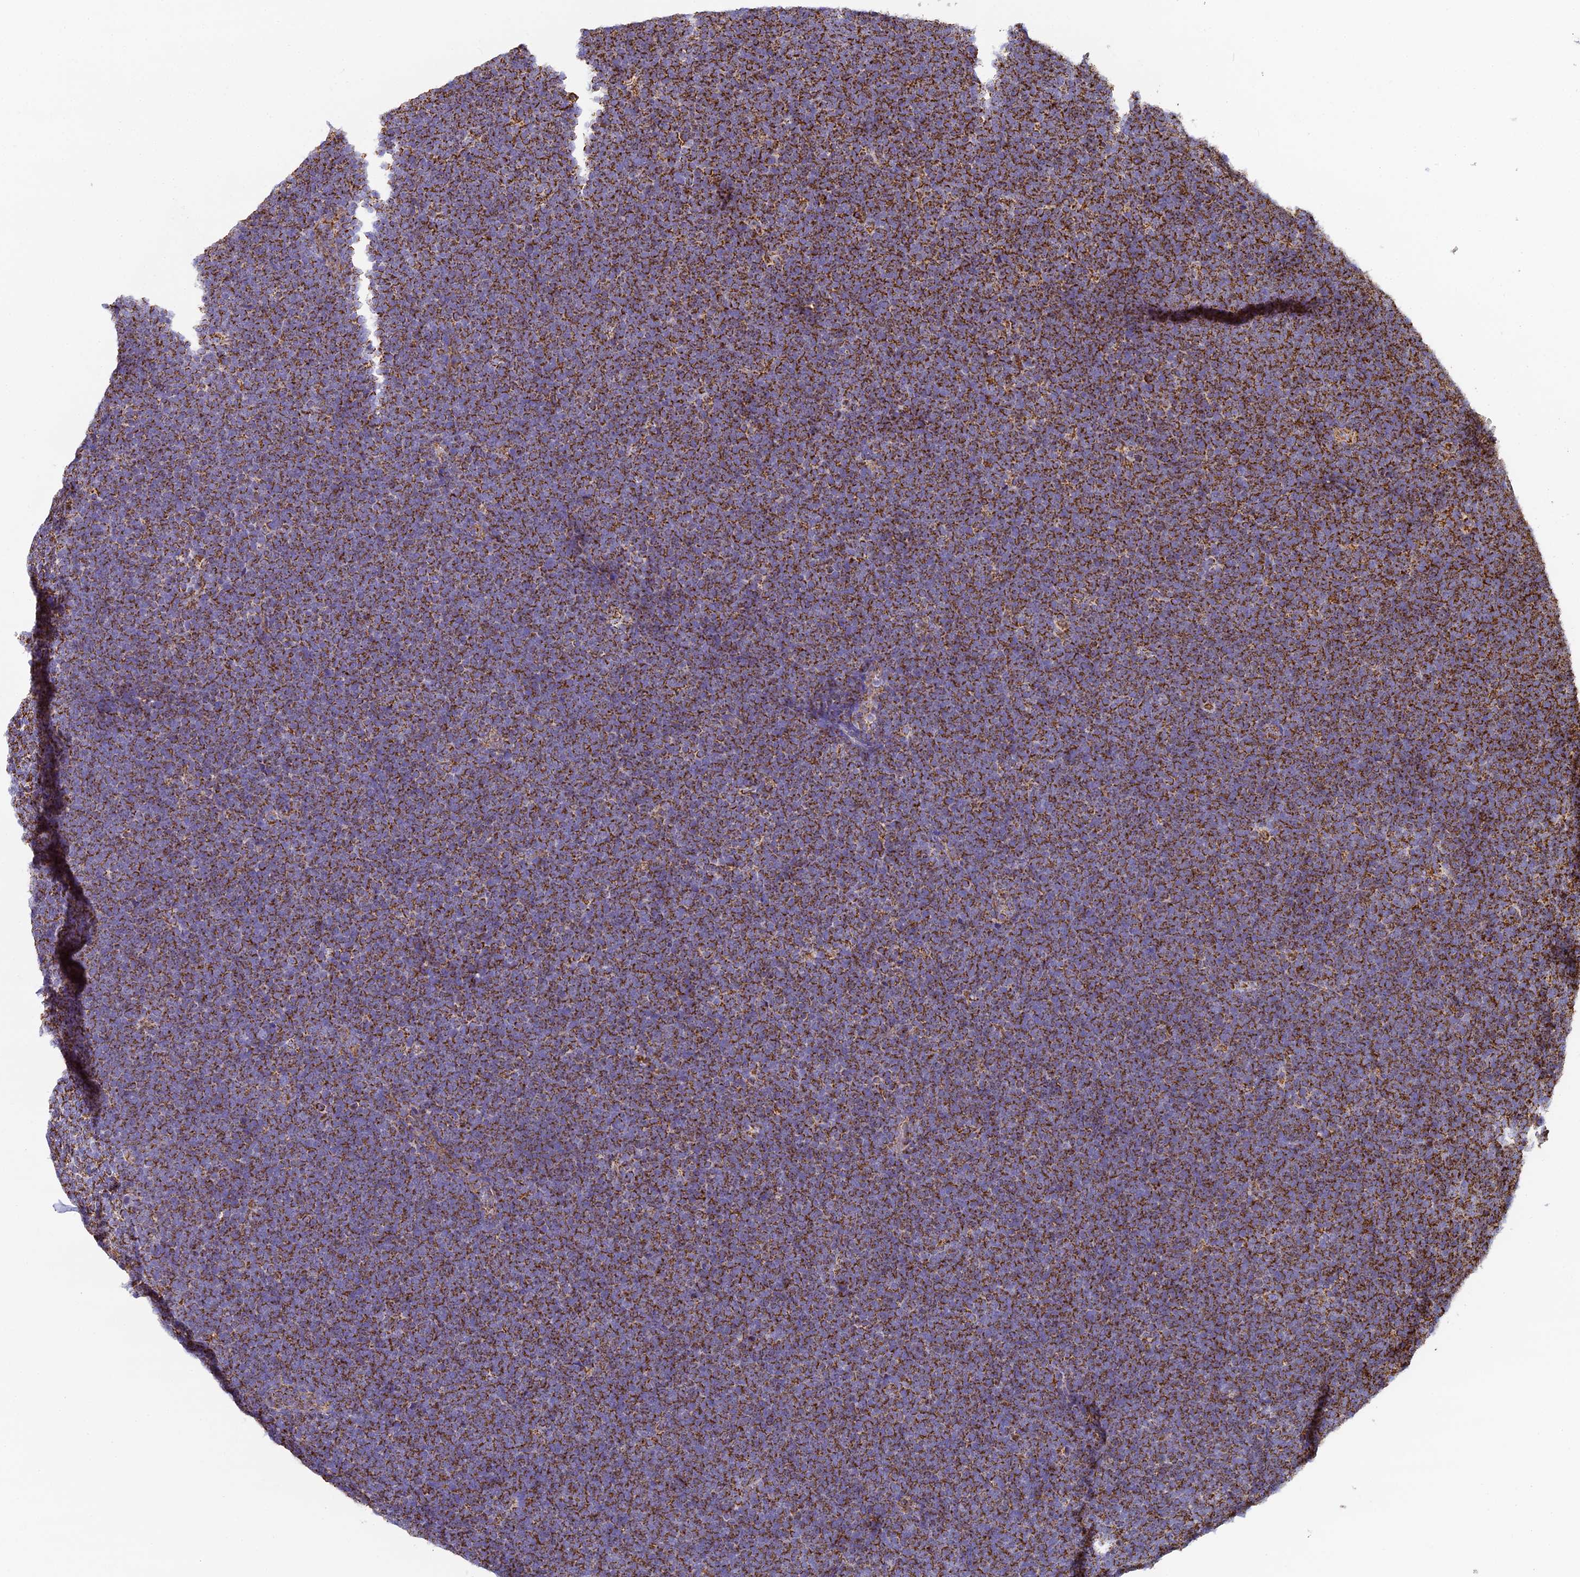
{"staining": {"intensity": "moderate", "quantity": ">75%", "location": "cytoplasmic/membranous"}, "tissue": "lymphoma", "cell_type": "Tumor cells", "image_type": "cancer", "snomed": [{"axis": "morphology", "description": "Malignant lymphoma, non-Hodgkin's type, High grade"}, {"axis": "topography", "description": "Lymph node"}], "caption": "This histopathology image demonstrates IHC staining of malignant lymphoma, non-Hodgkin's type (high-grade), with medium moderate cytoplasmic/membranous expression in about >75% of tumor cells.", "gene": "STK17A", "patient": {"sex": "male", "age": 13}}